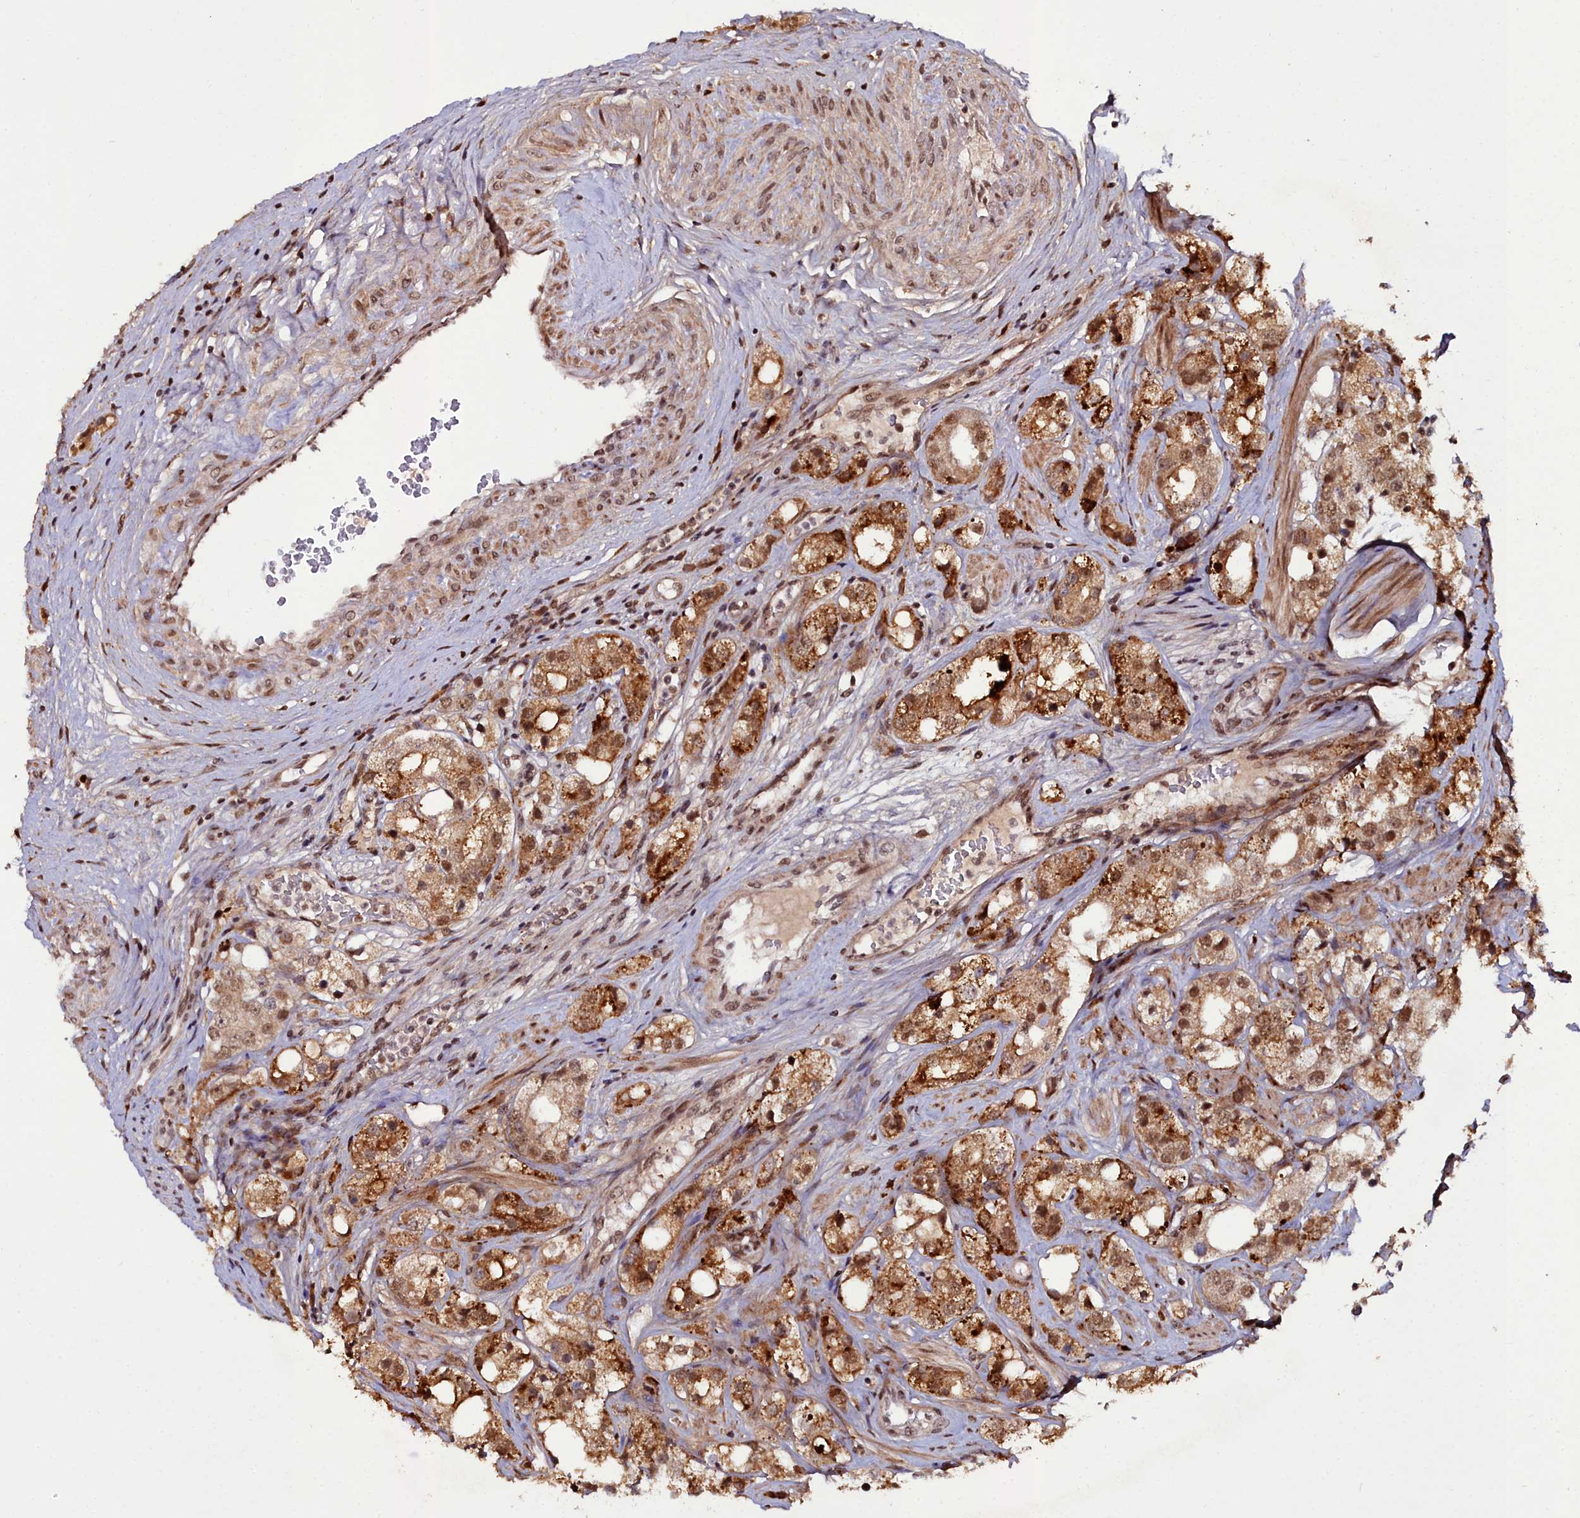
{"staining": {"intensity": "strong", "quantity": ">75%", "location": "cytoplasmic/membranous,nuclear"}, "tissue": "prostate cancer", "cell_type": "Tumor cells", "image_type": "cancer", "snomed": [{"axis": "morphology", "description": "Adenocarcinoma, NOS"}, {"axis": "topography", "description": "Prostate"}], "caption": "Tumor cells demonstrate high levels of strong cytoplasmic/membranous and nuclear positivity in about >75% of cells in human prostate cancer. (DAB IHC with brightfield microscopy, high magnification).", "gene": "CXXC1", "patient": {"sex": "male", "age": 79}}